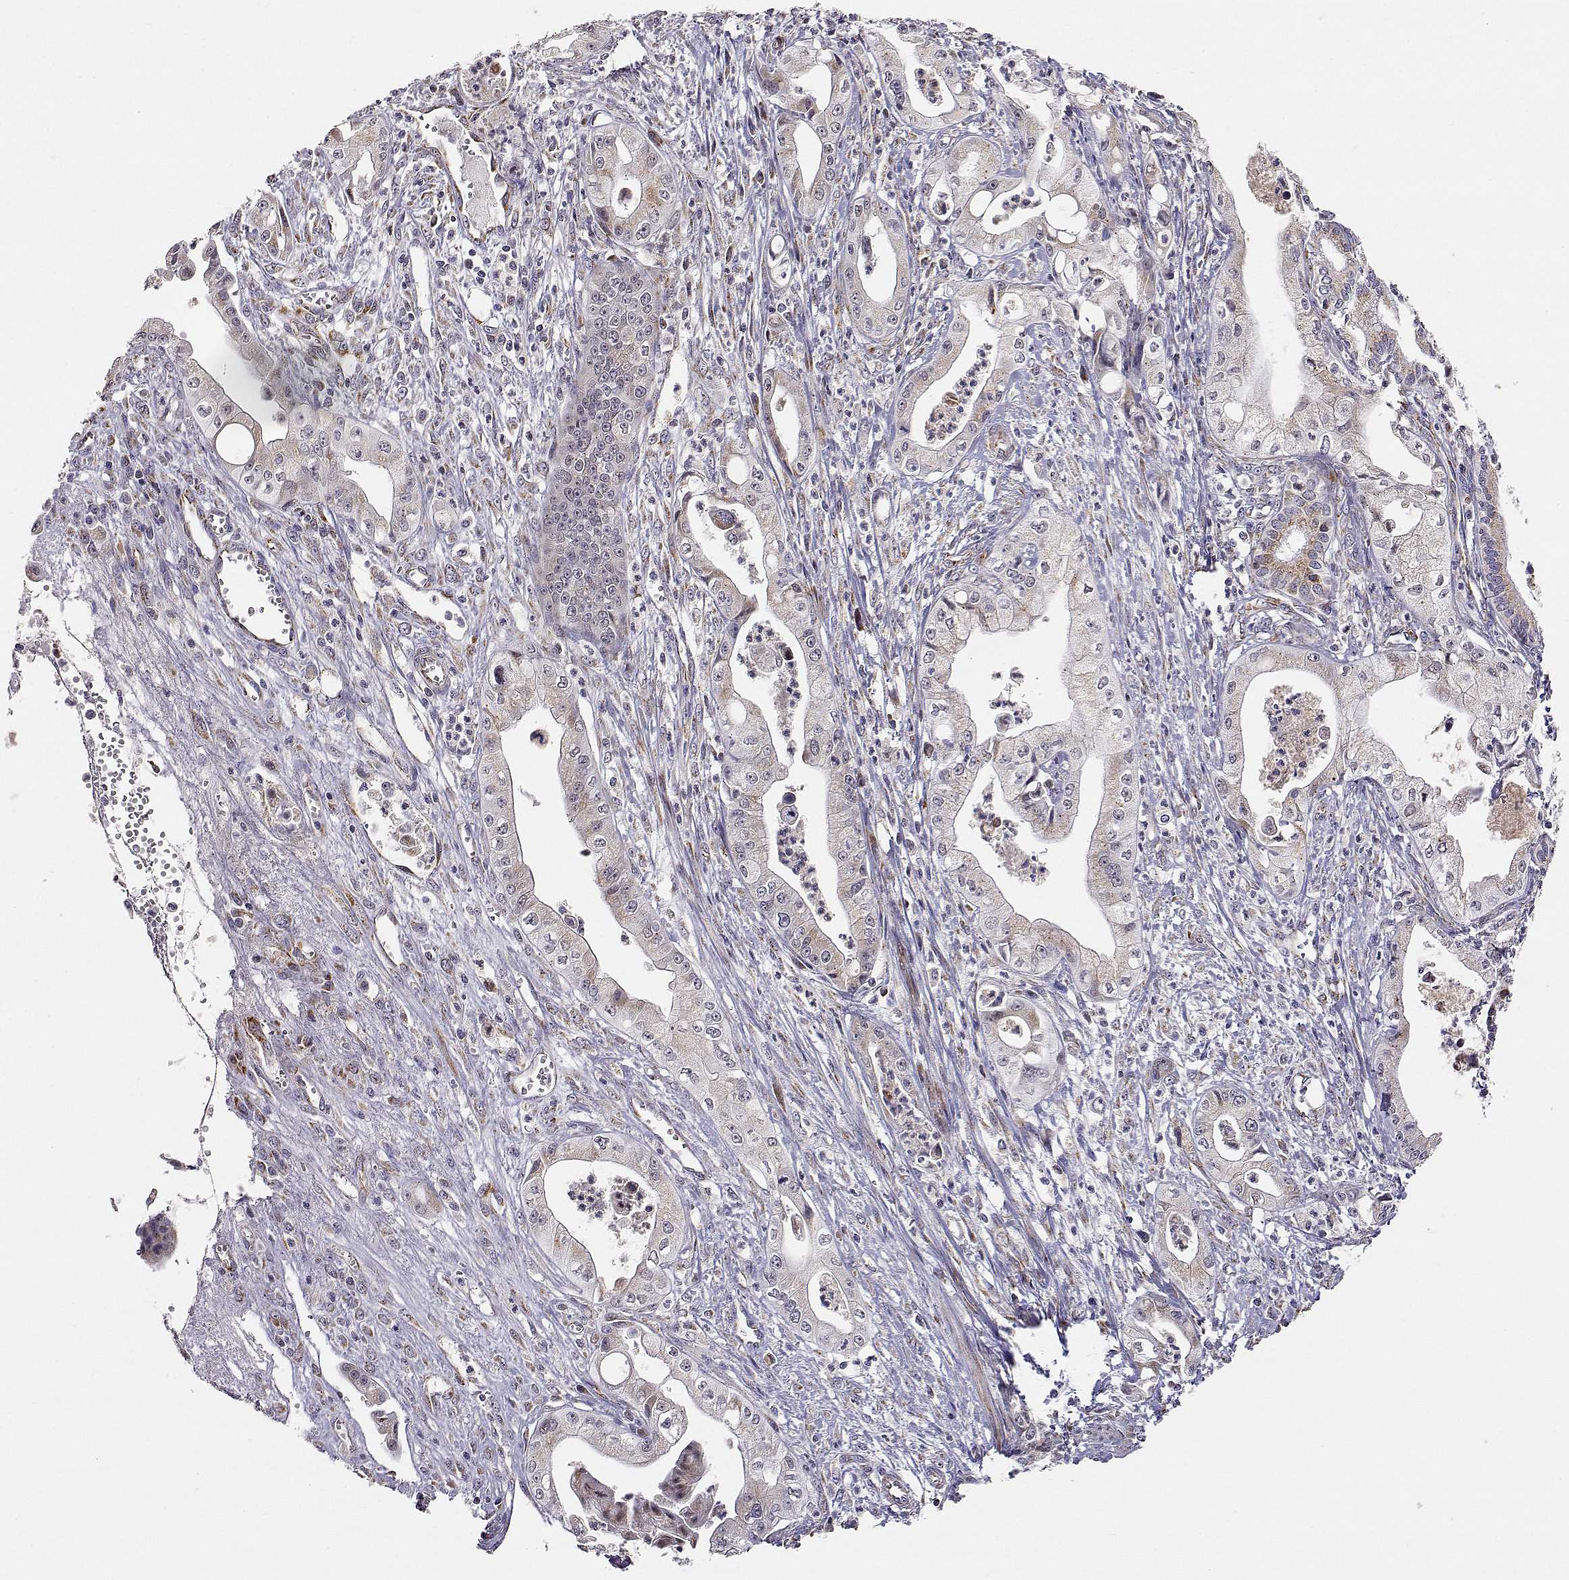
{"staining": {"intensity": "weak", "quantity": "25%-75%", "location": "cytoplasmic/membranous"}, "tissue": "pancreatic cancer", "cell_type": "Tumor cells", "image_type": "cancer", "snomed": [{"axis": "morphology", "description": "Adenocarcinoma, NOS"}, {"axis": "topography", "description": "Pancreas"}], "caption": "This image displays IHC staining of human pancreatic cancer, with low weak cytoplasmic/membranous positivity in about 25%-75% of tumor cells.", "gene": "EXOG", "patient": {"sex": "female", "age": 65}}